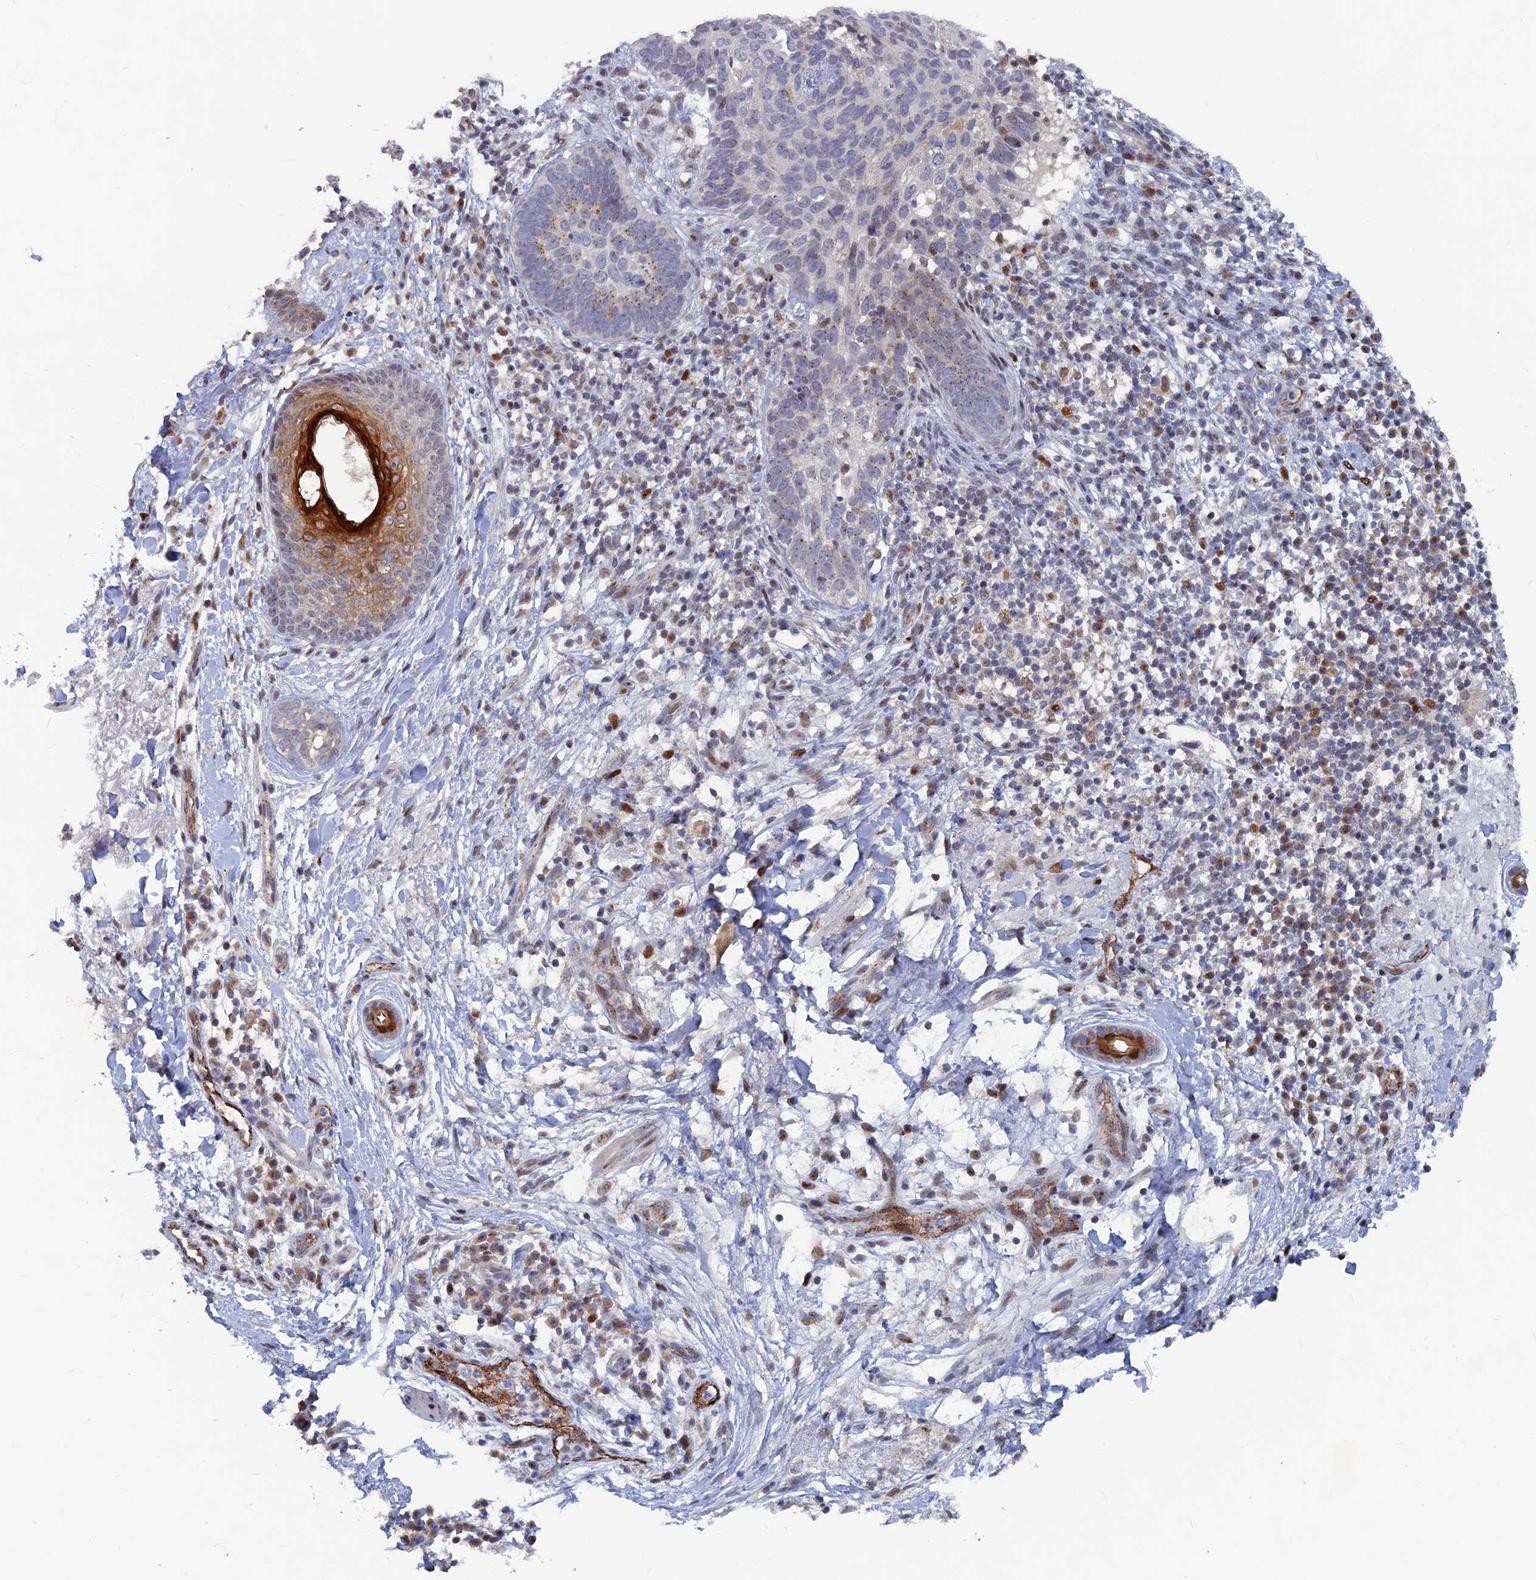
{"staining": {"intensity": "moderate", "quantity": "<25%", "location": "cytoplasmic/membranous"}, "tissue": "skin cancer", "cell_type": "Tumor cells", "image_type": "cancer", "snomed": [{"axis": "morphology", "description": "Basal cell carcinoma"}, {"axis": "topography", "description": "Skin"}], "caption": "IHC (DAB (3,3'-diaminobenzidine)) staining of basal cell carcinoma (skin) demonstrates moderate cytoplasmic/membranous protein positivity in approximately <25% of tumor cells. The staining was performed using DAB to visualize the protein expression in brown, while the nuclei were stained in blue with hematoxylin (Magnification: 20x).", "gene": "SH3D21", "patient": {"sex": "male", "age": 85}}